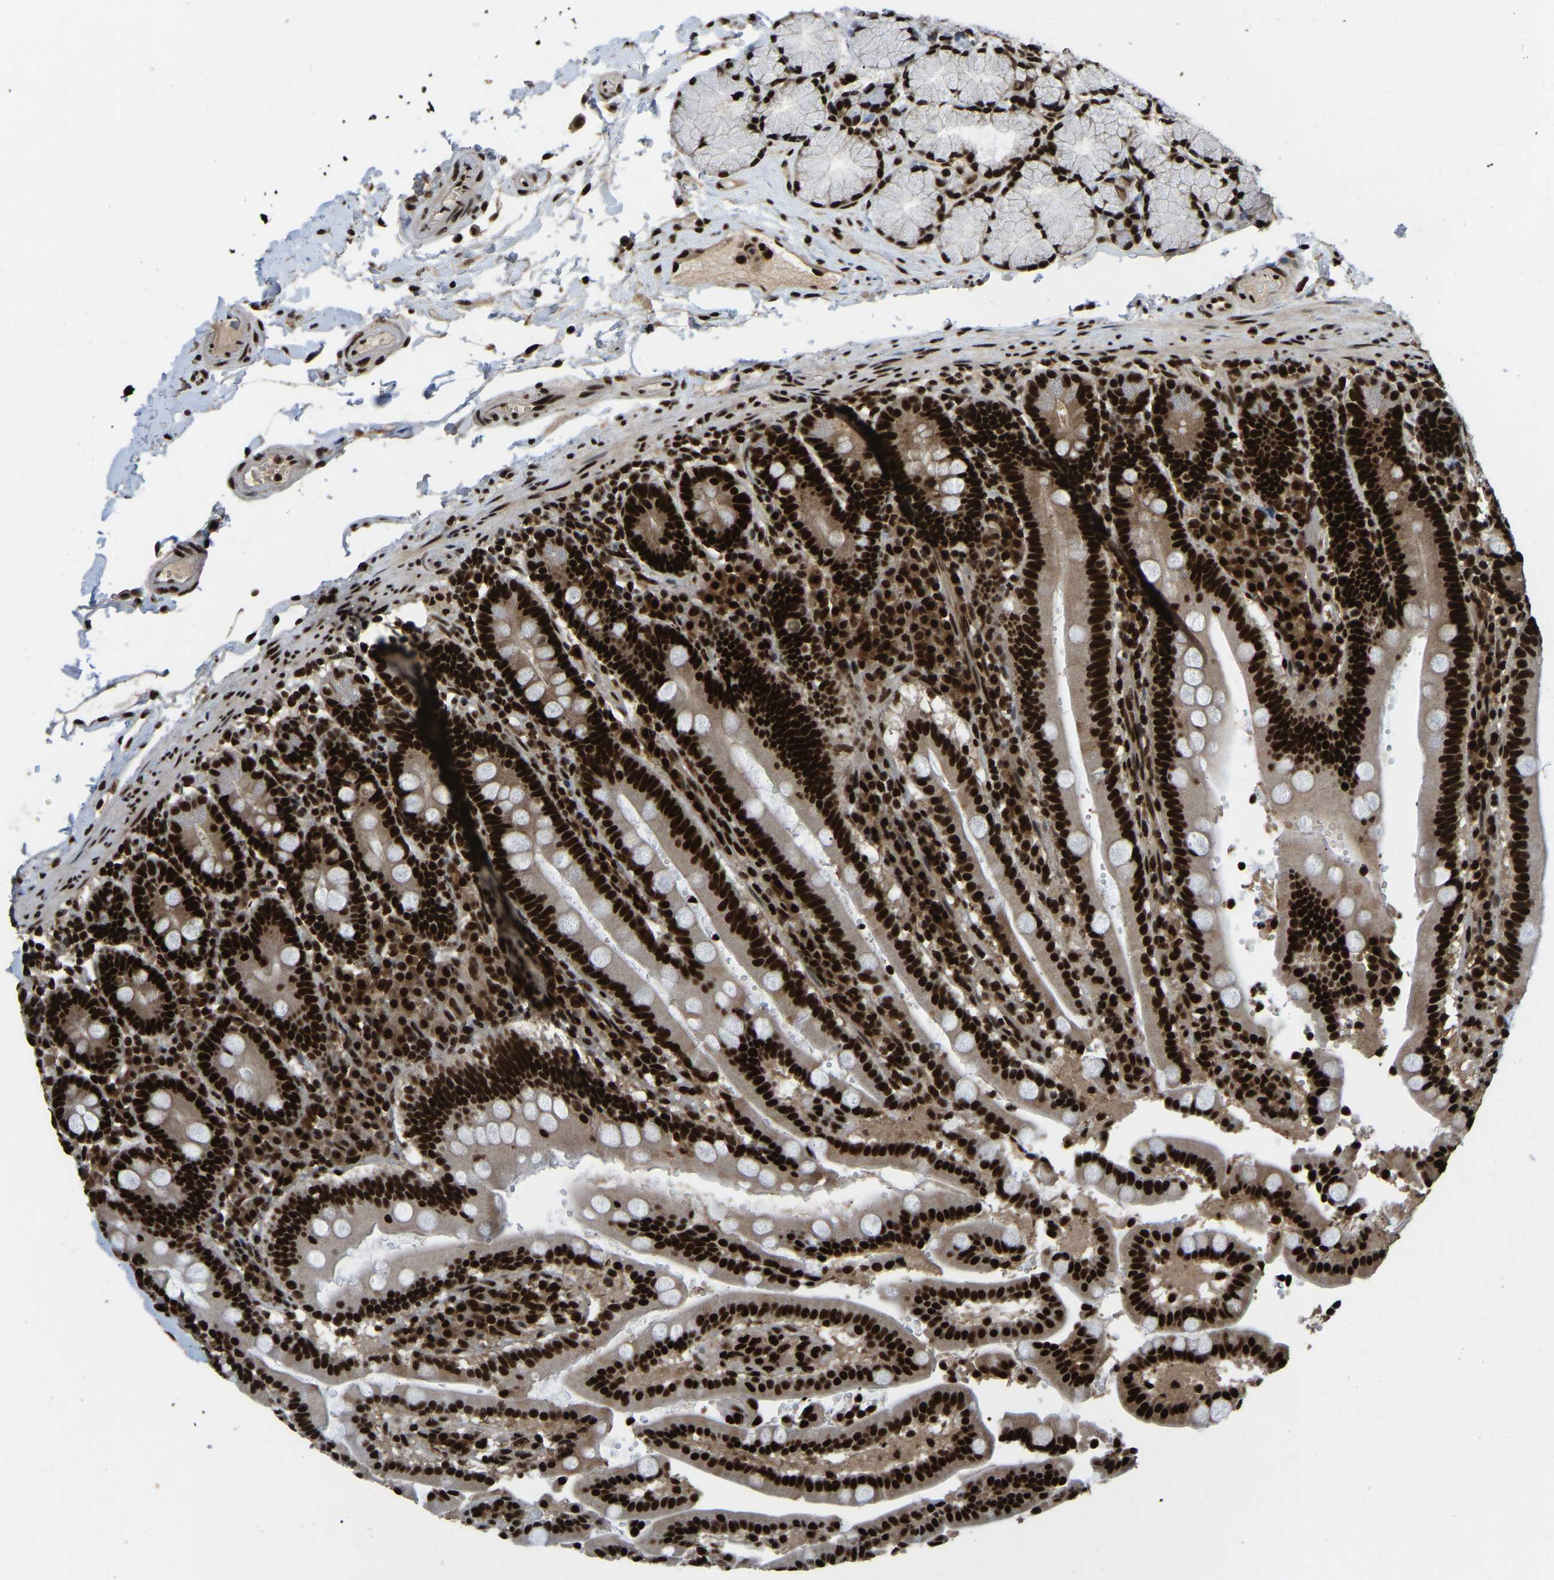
{"staining": {"intensity": "strong", "quantity": ">75%", "location": "nuclear"}, "tissue": "duodenum", "cell_type": "Glandular cells", "image_type": "normal", "snomed": [{"axis": "morphology", "description": "Normal tissue, NOS"}, {"axis": "topography", "description": "Small intestine, NOS"}], "caption": "Immunohistochemical staining of normal human duodenum exhibits strong nuclear protein expression in about >75% of glandular cells. The staining was performed using DAB (3,3'-diaminobenzidine) to visualize the protein expression in brown, while the nuclei were stained in blue with hematoxylin (Magnification: 20x).", "gene": "TBL1XR1", "patient": {"sex": "female", "age": 71}}